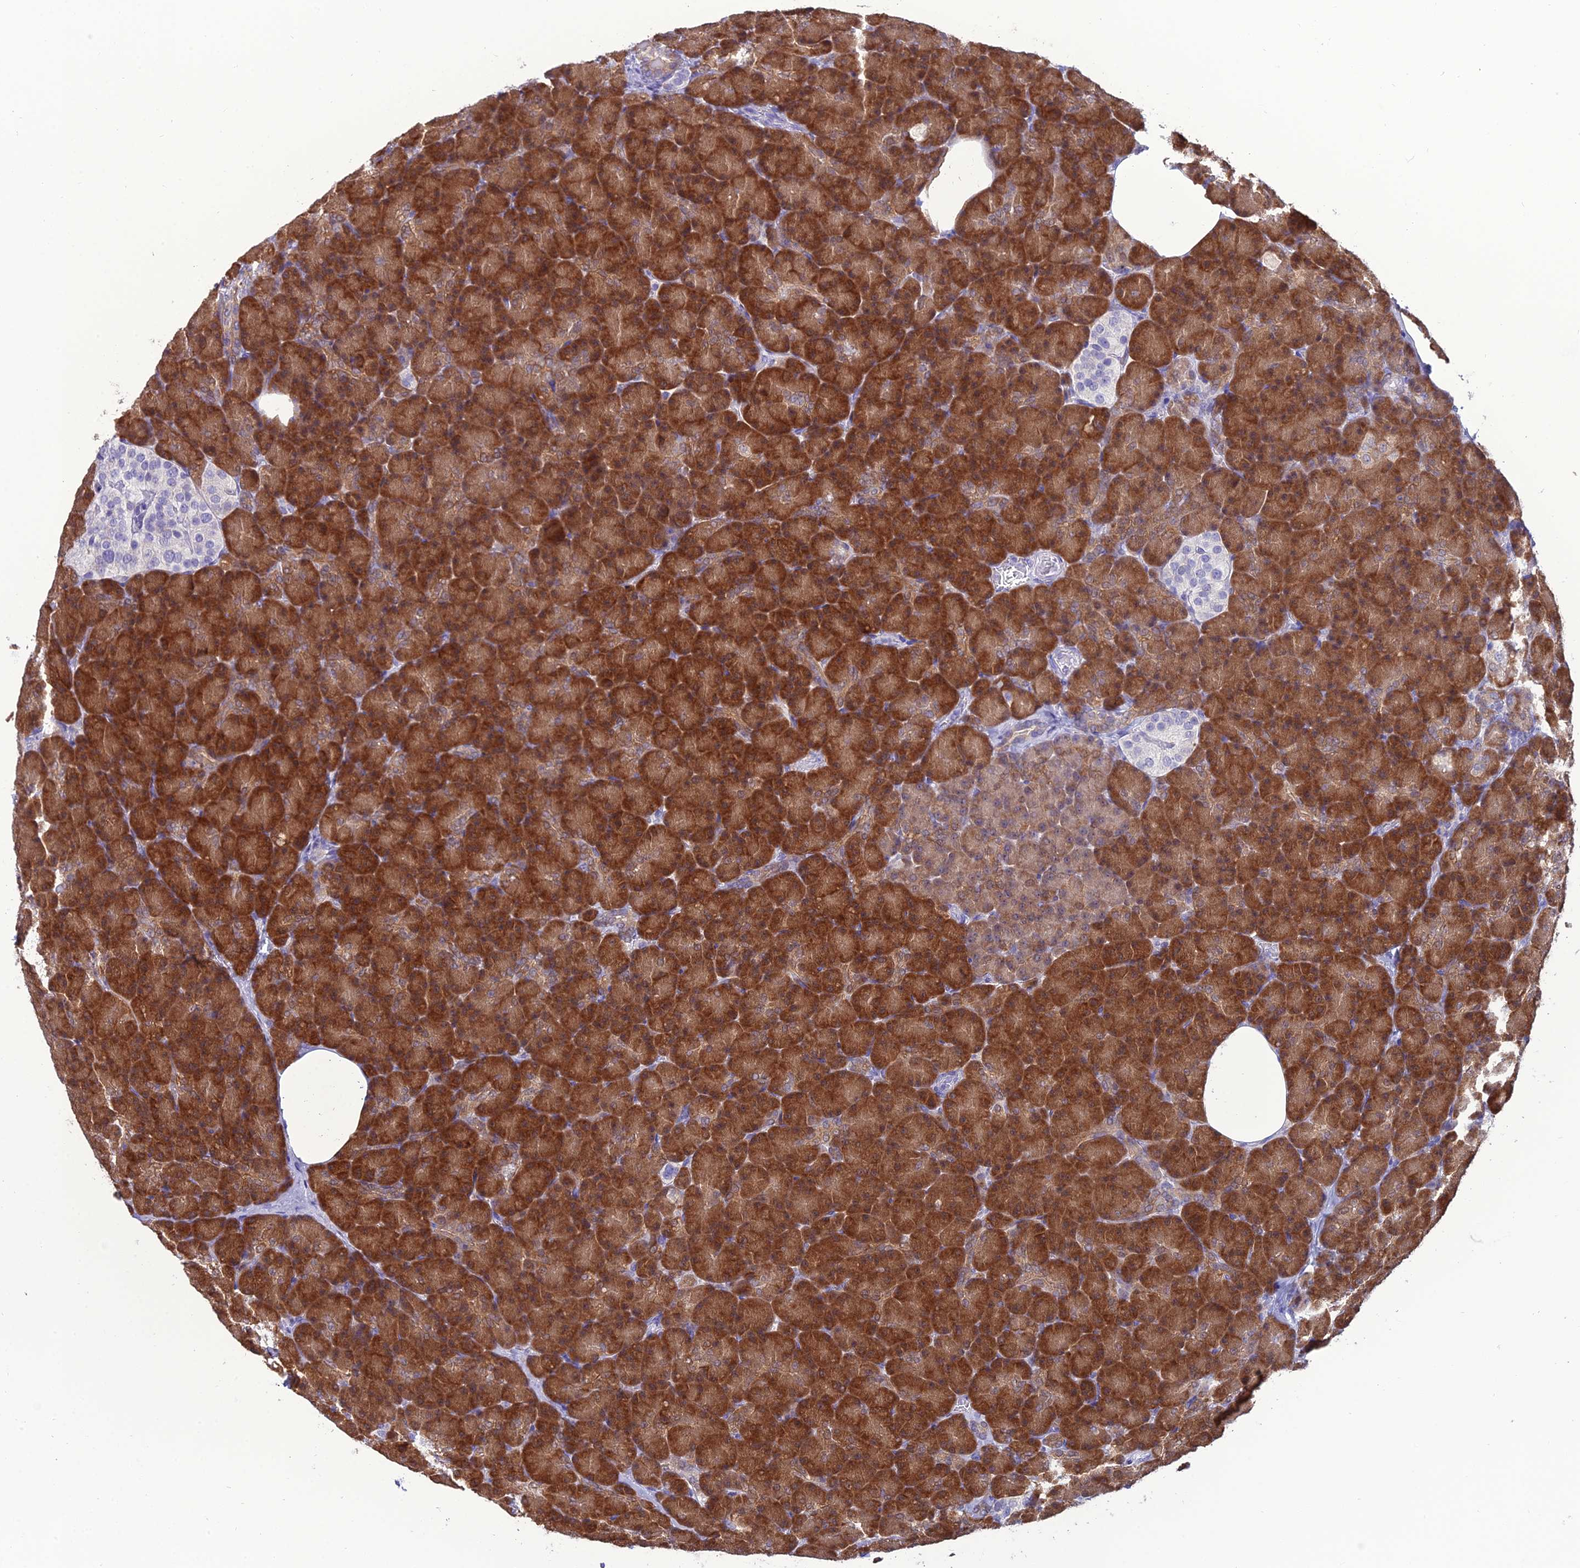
{"staining": {"intensity": "strong", "quantity": ">75%", "location": "cytoplasmic/membranous"}, "tissue": "pancreas", "cell_type": "Exocrine glandular cells", "image_type": "normal", "snomed": [{"axis": "morphology", "description": "Normal tissue, NOS"}, {"axis": "topography", "description": "Pancreas"}], "caption": "Protein analysis of normal pancreas shows strong cytoplasmic/membranous expression in approximately >75% of exocrine glandular cells. The staining was performed using DAB to visualize the protein expression in brown, while the nuclei were stained in blue with hematoxylin (Magnification: 20x).", "gene": "GNPNAT1", "patient": {"sex": "female", "age": 43}}